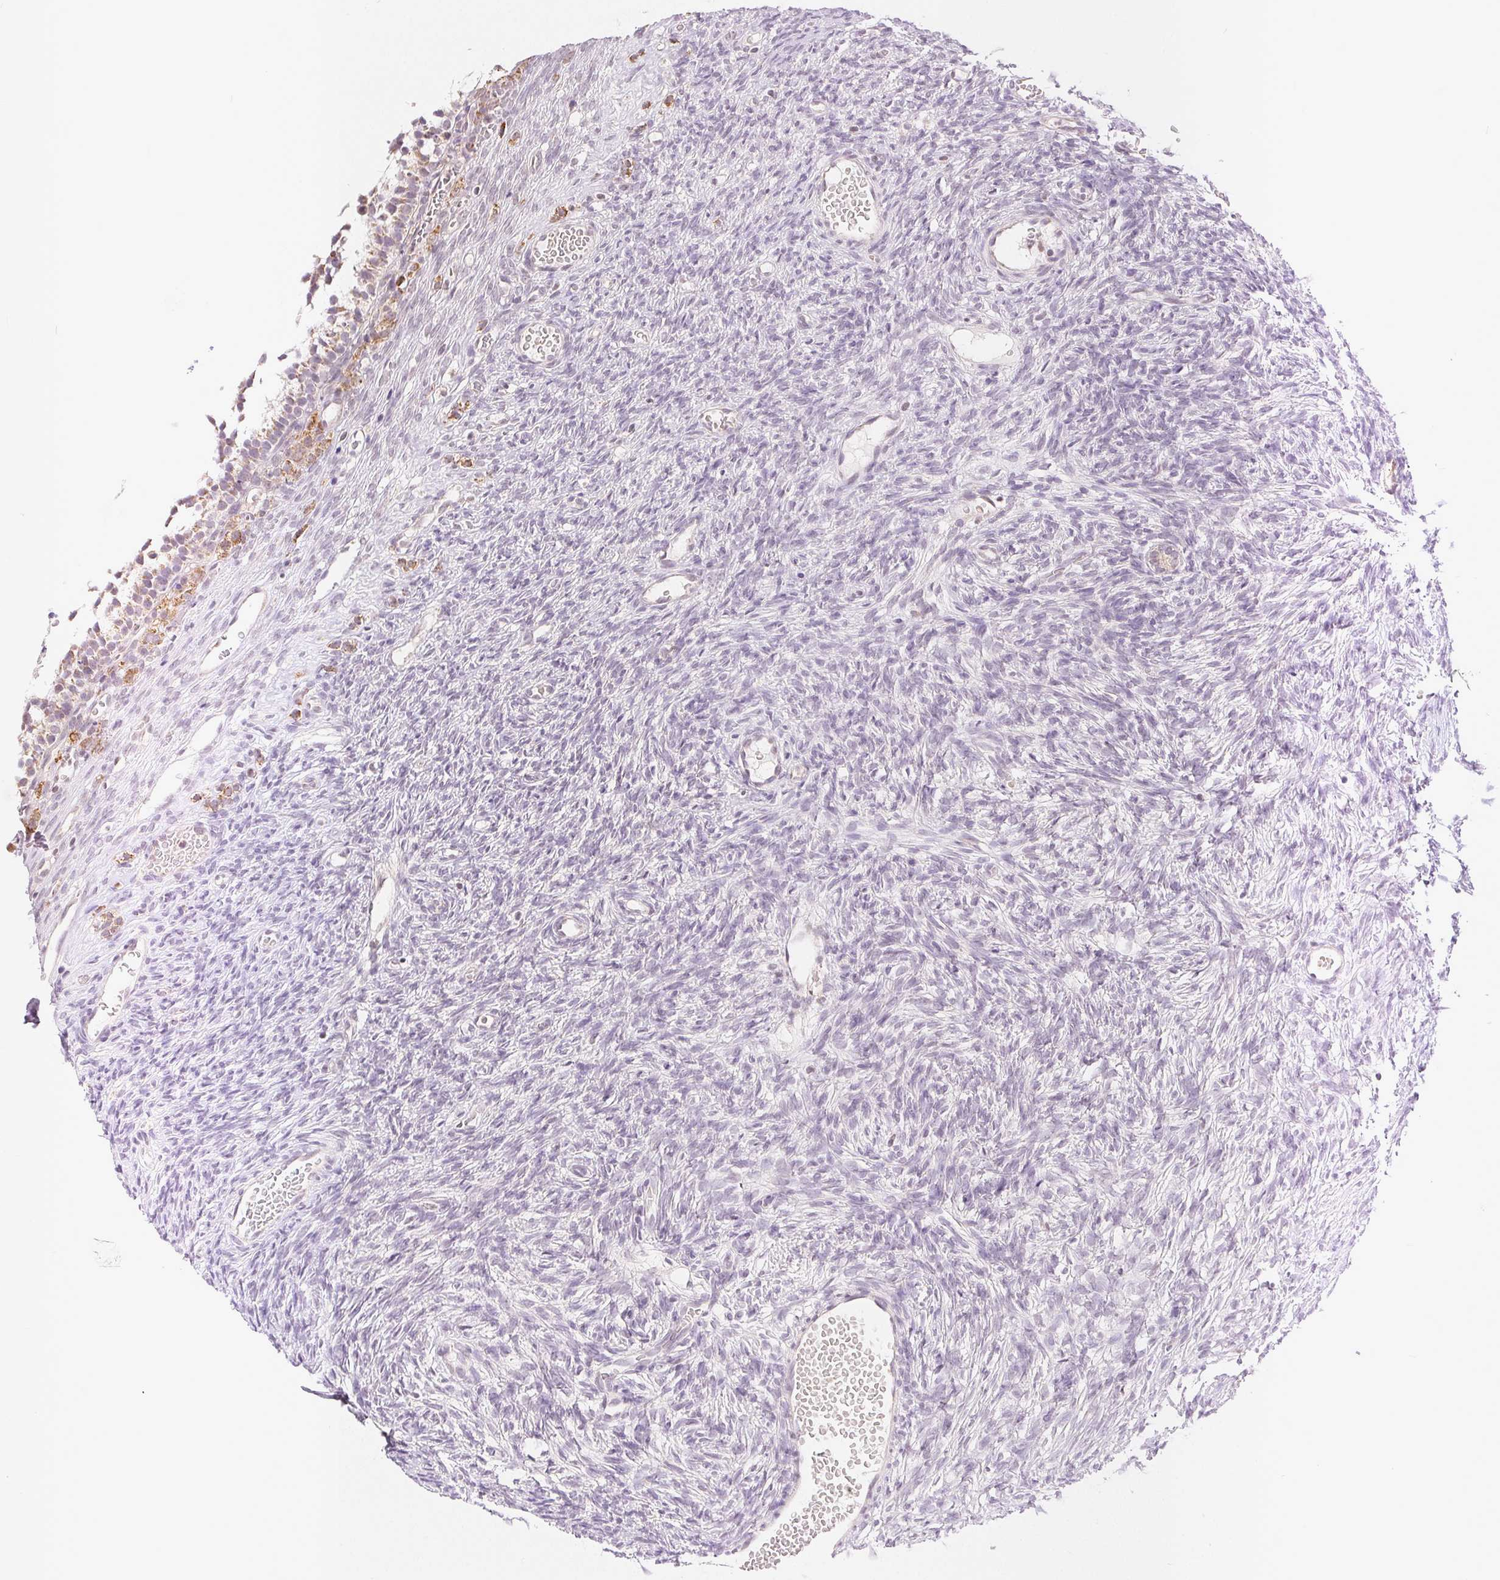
{"staining": {"intensity": "negative", "quantity": "none", "location": "none"}, "tissue": "ovary", "cell_type": "Follicle cells", "image_type": "normal", "snomed": [{"axis": "morphology", "description": "Normal tissue, NOS"}, {"axis": "topography", "description": "Ovary"}], "caption": "High magnification brightfield microscopy of unremarkable ovary stained with DAB (brown) and counterstained with hematoxylin (blue): follicle cells show no significant positivity.", "gene": "POU2F2", "patient": {"sex": "female", "age": 34}}